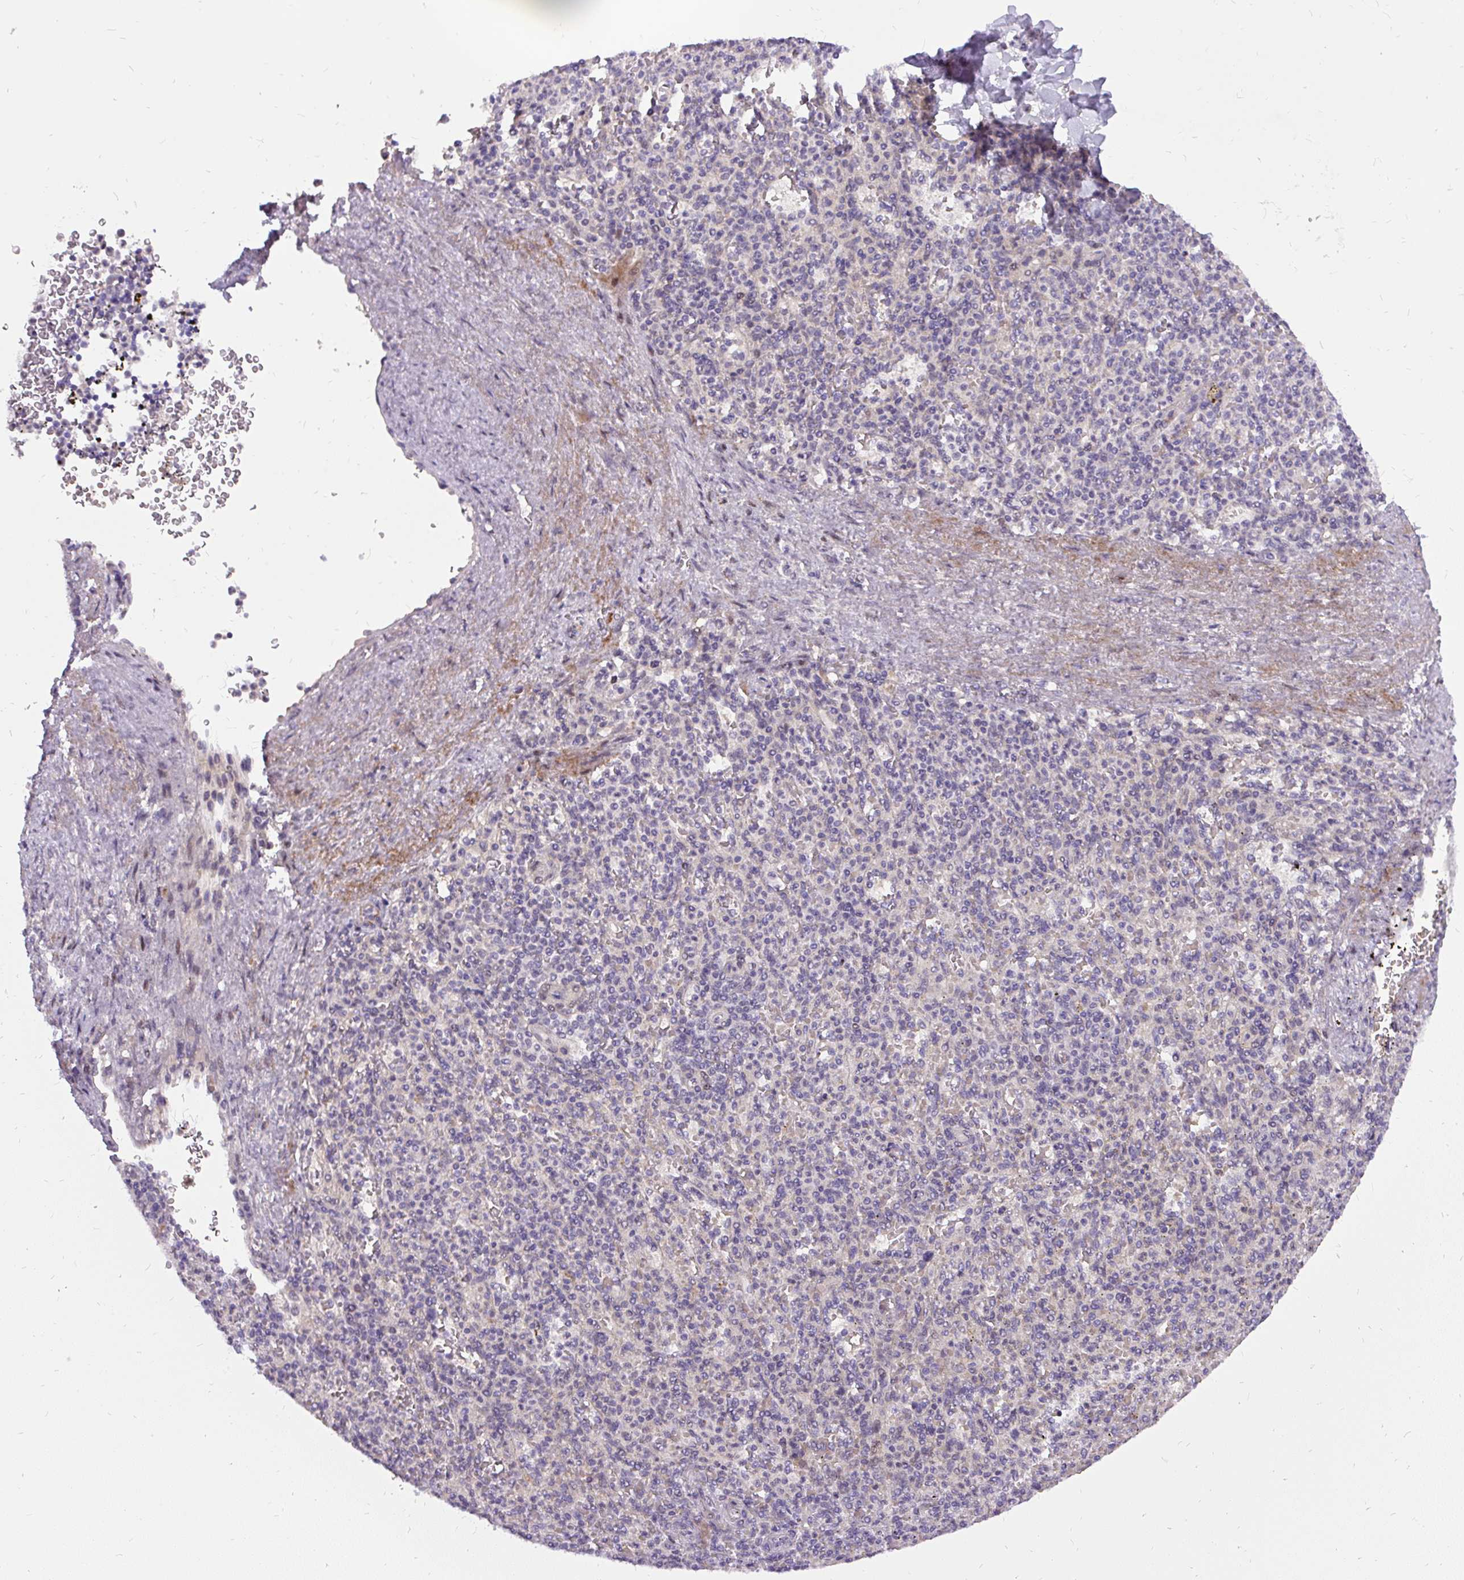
{"staining": {"intensity": "negative", "quantity": "none", "location": "none"}, "tissue": "spleen", "cell_type": "Cells in red pulp", "image_type": "normal", "snomed": [{"axis": "morphology", "description": "Normal tissue, NOS"}, {"axis": "topography", "description": "Spleen"}], "caption": "Immunohistochemistry image of normal human spleen stained for a protein (brown), which exhibits no staining in cells in red pulp.", "gene": "FAM117B", "patient": {"sex": "female", "age": 74}}